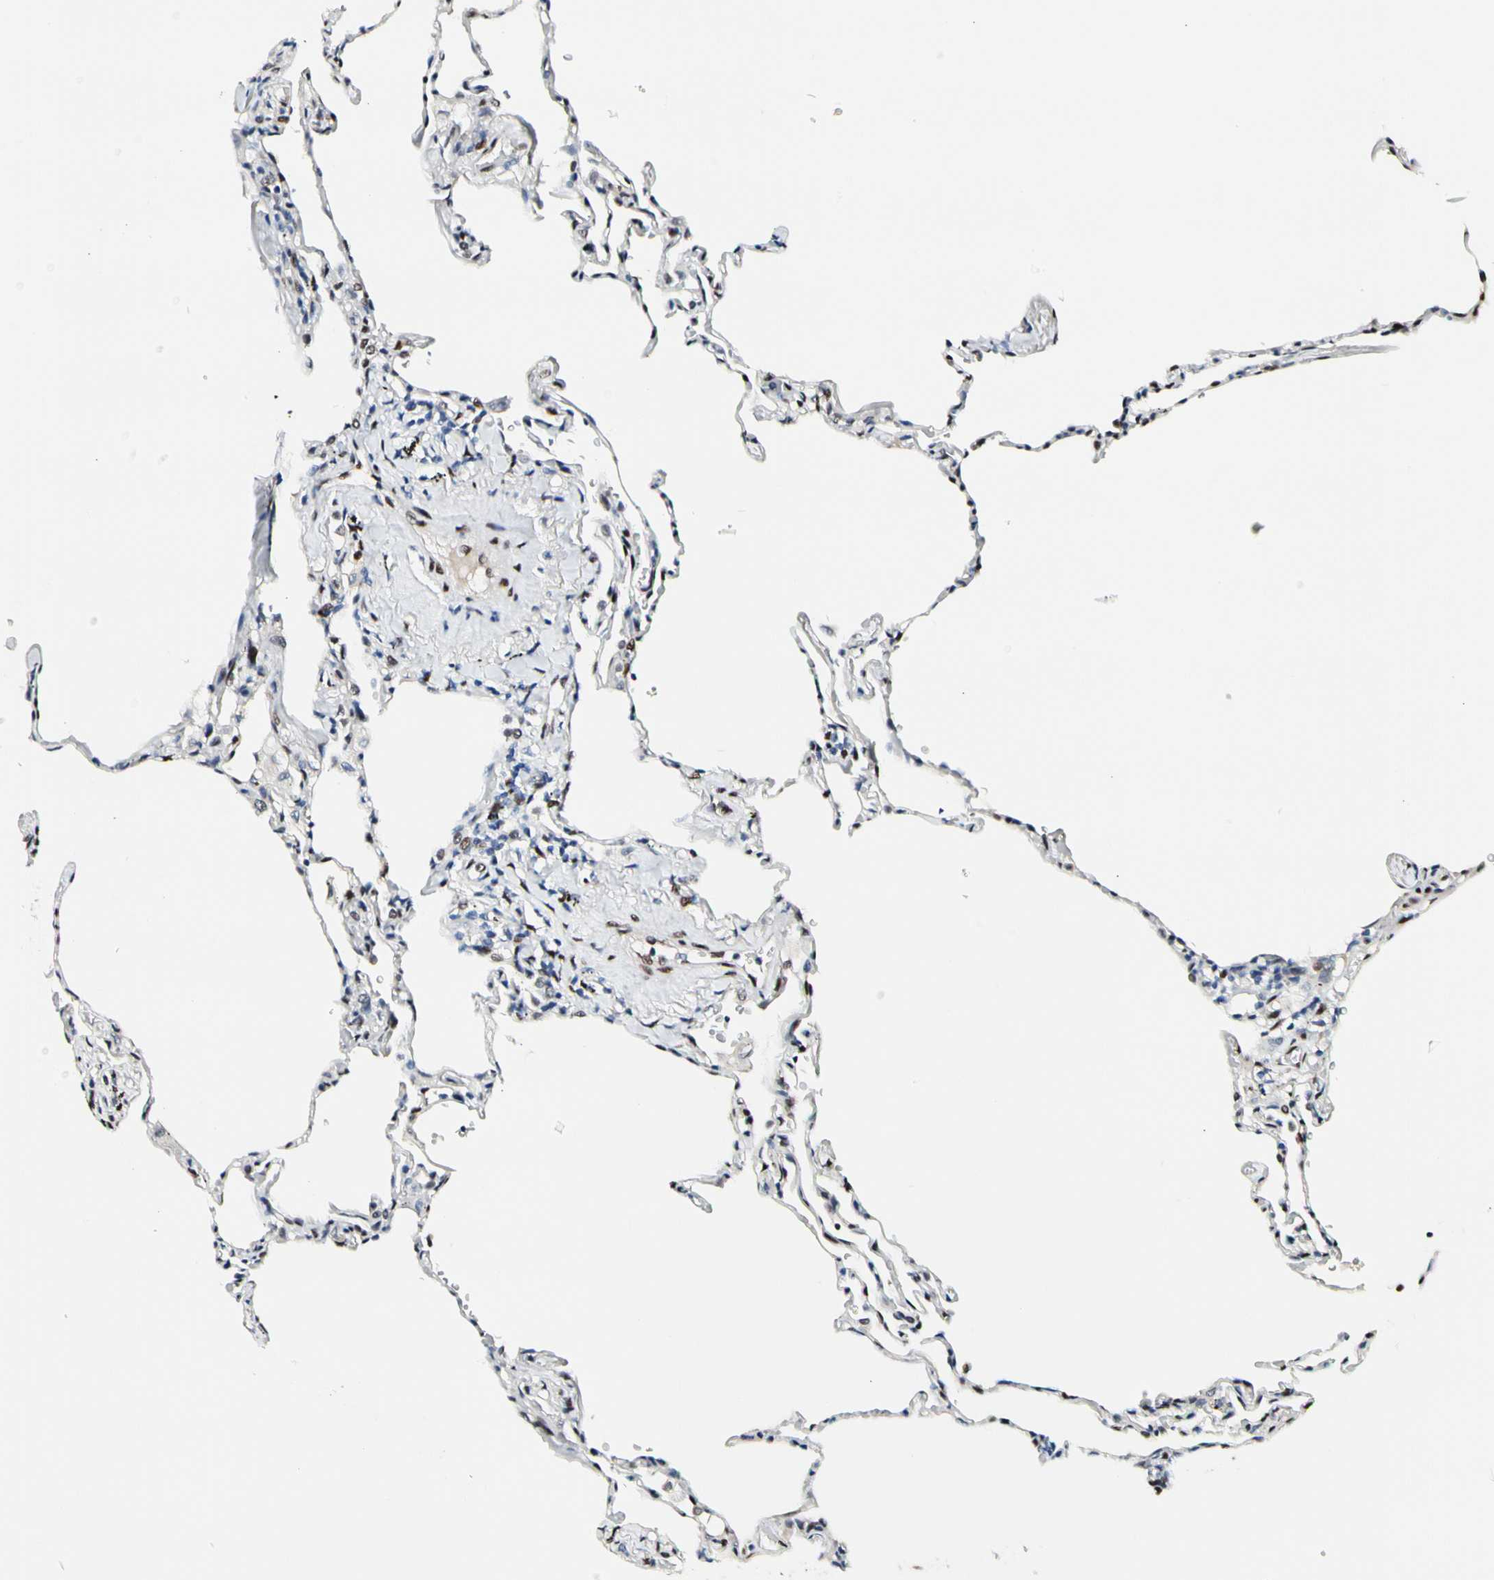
{"staining": {"intensity": "weak", "quantity": "<25%", "location": "nuclear"}, "tissue": "lung", "cell_type": "Alveolar cells", "image_type": "normal", "snomed": [{"axis": "morphology", "description": "Normal tissue, NOS"}, {"axis": "topography", "description": "Lung"}], "caption": "IHC micrograph of normal lung stained for a protein (brown), which displays no staining in alveolar cells. (Immunohistochemistry (ihc), brightfield microscopy, high magnification).", "gene": "NFIA", "patient": {"sex": "male", "age": 59}}